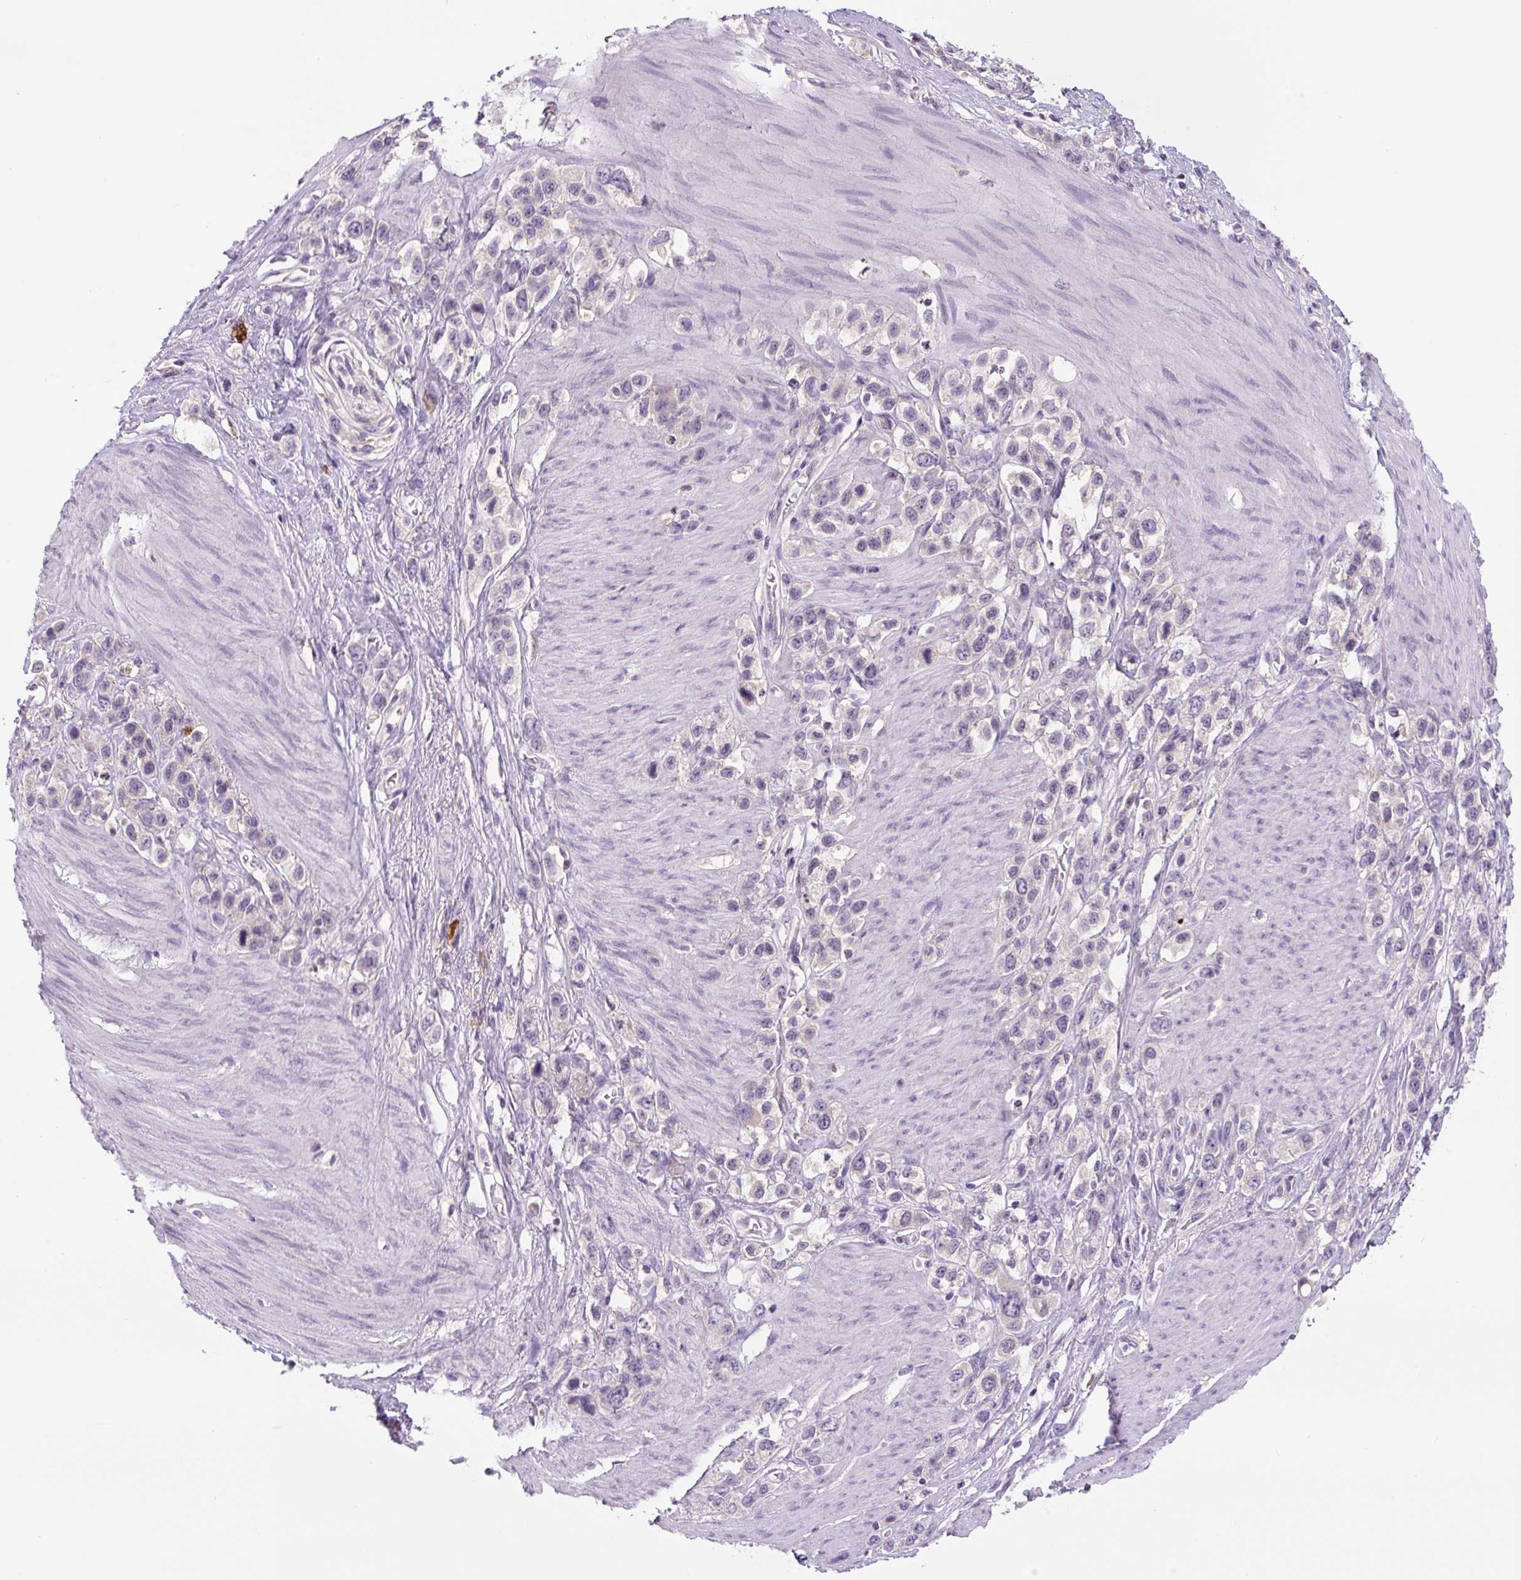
{"staining": {"intensity": "negative", "quantity": "none", "location": "none"}, "tissue": "stomach cancer", "cell_type": "Tumor cells", "image_type": "cancer", "snomed": [{"axis": "morphology", "description": "Adenocarcinoma, NOS"}, {"axis": "topography", "description": "Stomach"}], "caption": "Immunohistochemistry of human stomach cancer demonstrates no expression in tumor cells. (IHC, brightfield microscopy, high magnification).", "gene": "FZD5", "patient": {"sex": "female", "age": 65}}